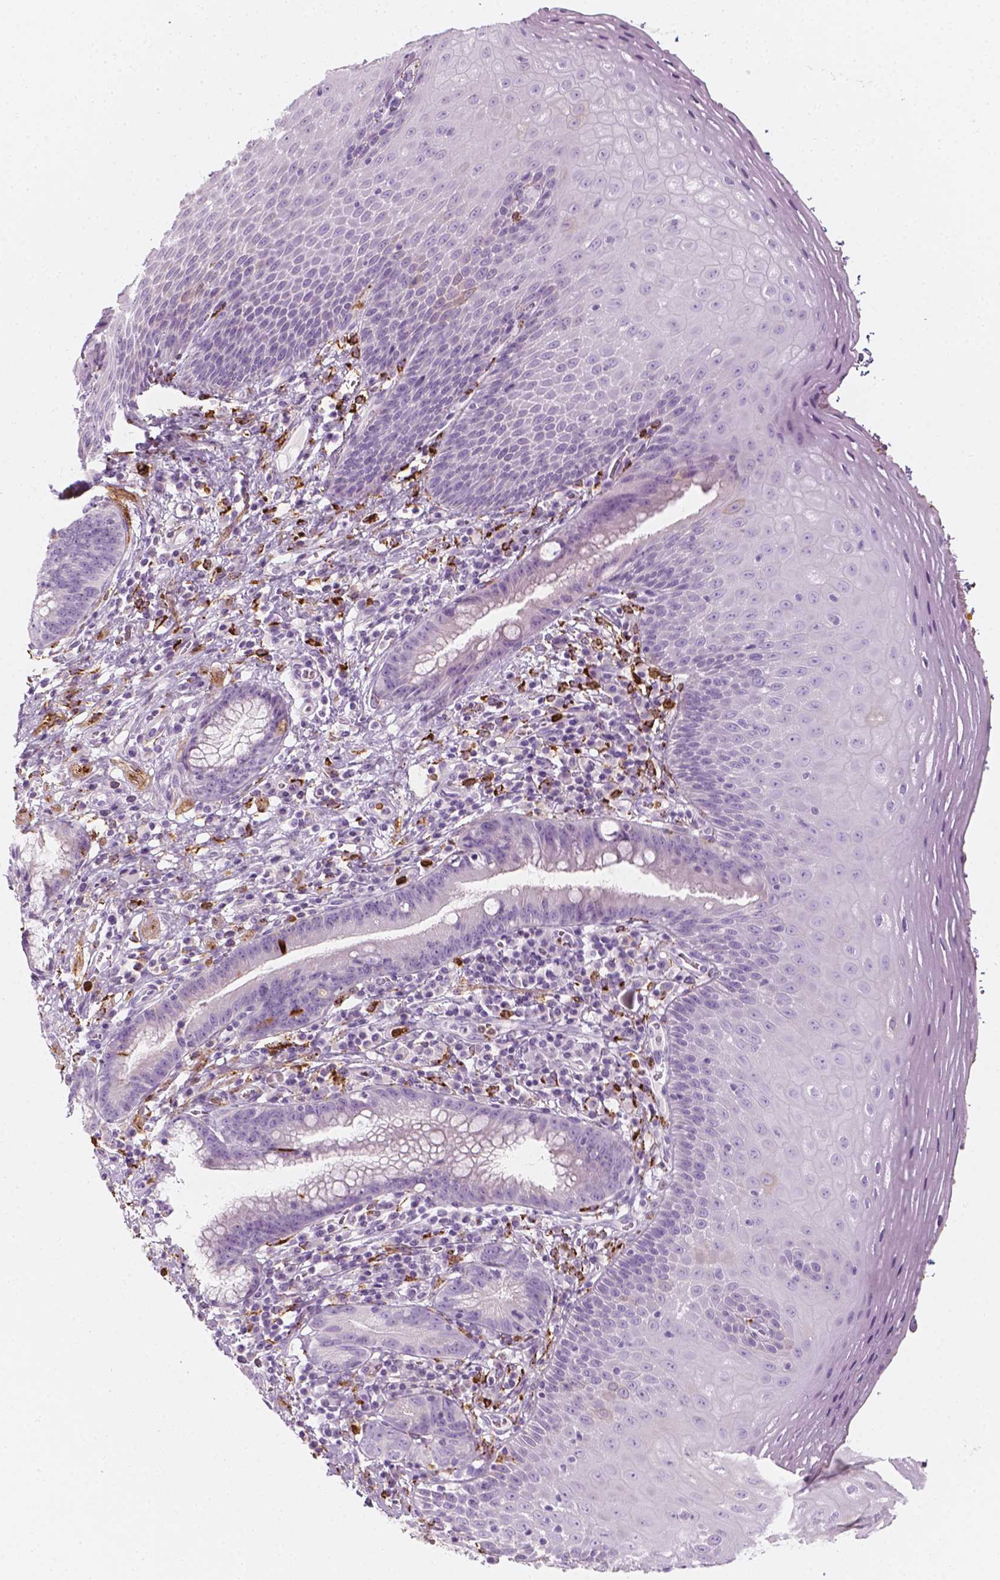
{"staining": {"intensity": "strong", "quantity": "<25%", "location": "cytoplasmic/membranous"}, "tissue": "esophagus", "cell_type": "Squamous epithelial cells", "image_type": "normal", "snomed": [{"axis": "morphology", "description": "Normal tissue, NOS"}, {"axis": "topography", "description": "Esophagus"}], "caption": "Protein staining displays strong cytoplasmic/membranous expression in approximately <25% of squamous epithelial cells in benign esophagus.", "gene": "CES1", "patient": {"sex": "female", "age": 68}}